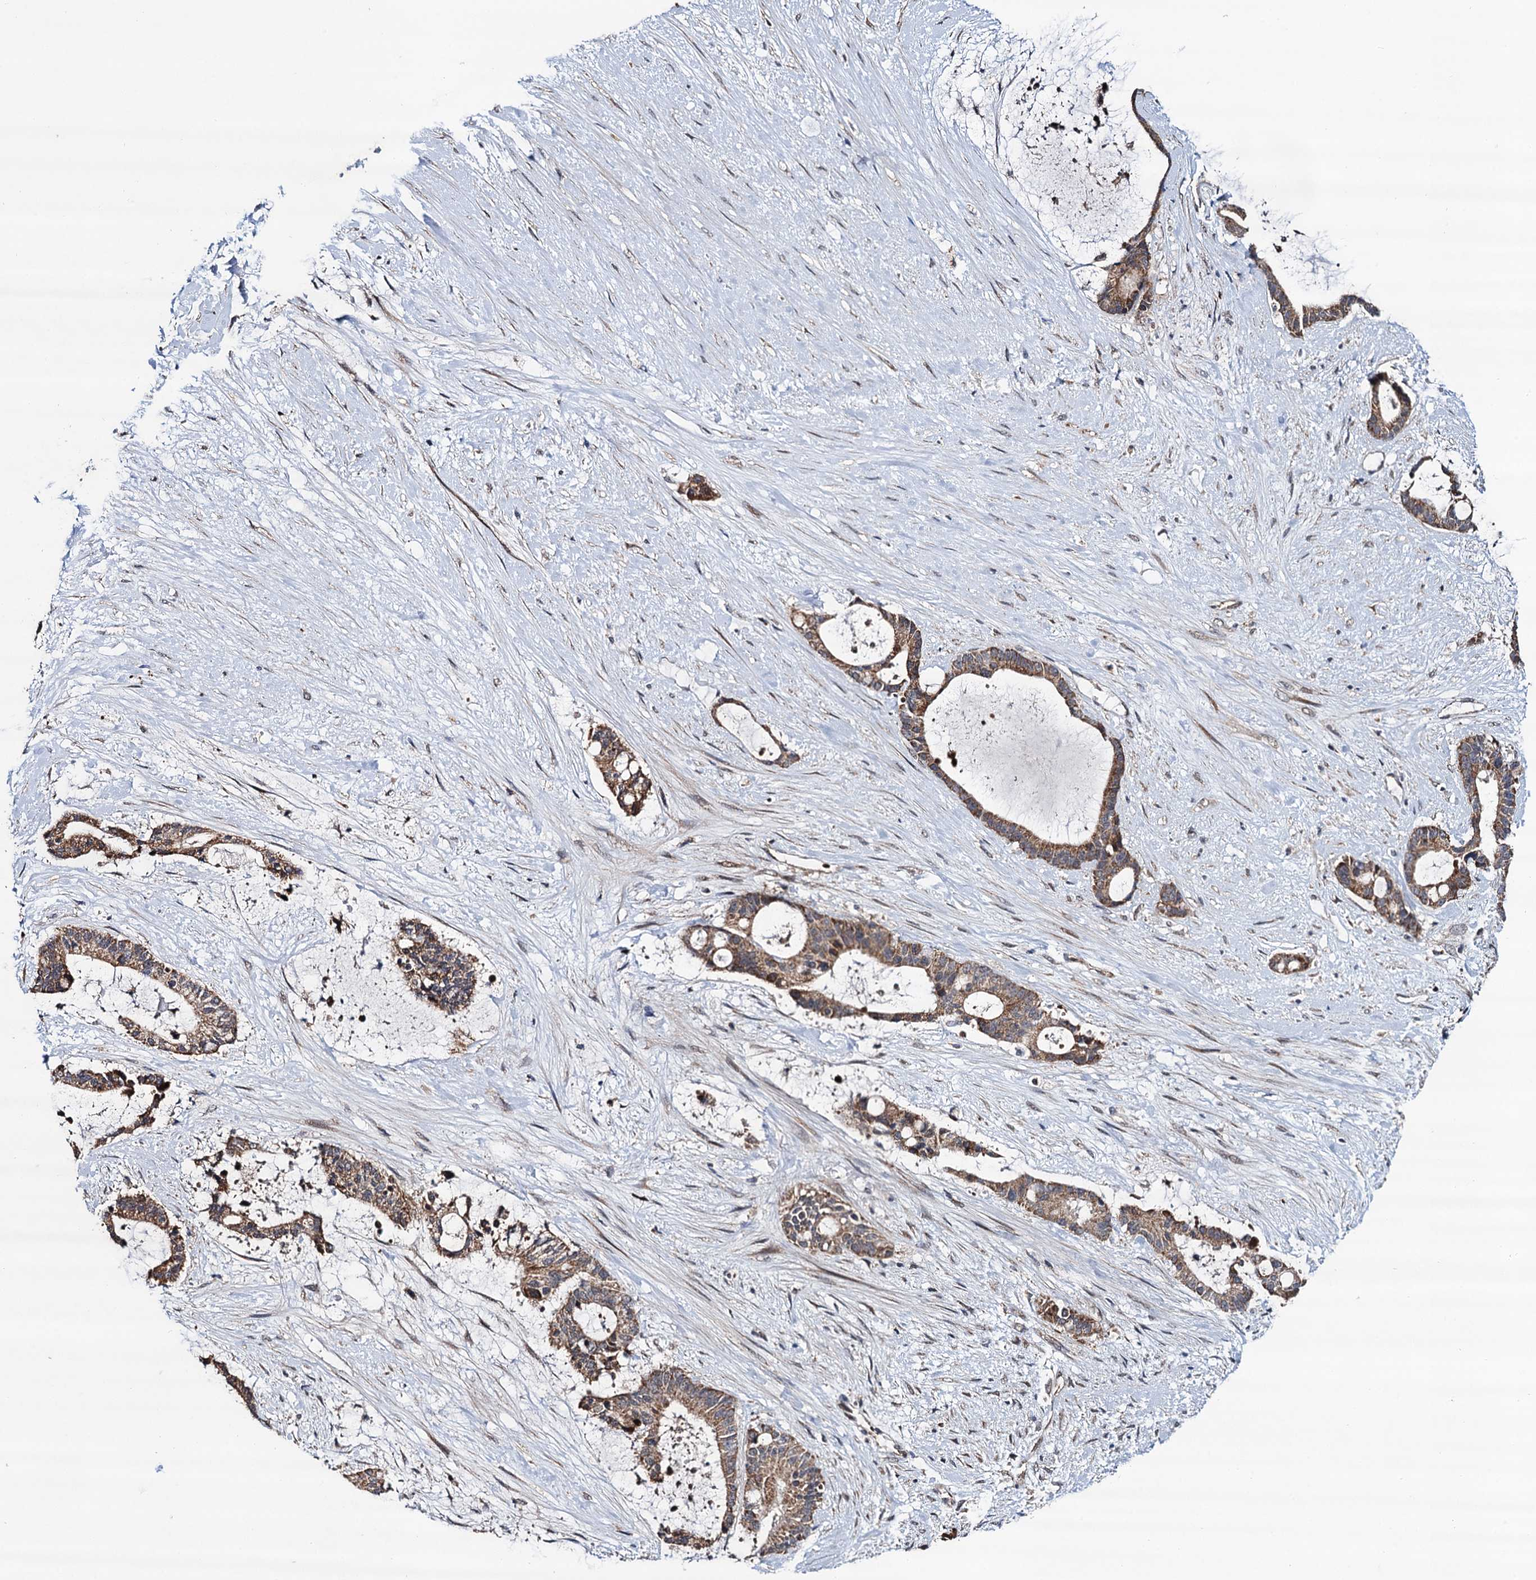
{"staining": {"intensity": "moderate", "quantity": ">75%", "location": "cytoplasmic/membranous"}, "tissue": "liver cancer", "cell_type": "Tumor cells", "image_type": "cancer", "snomed": [{"axis": "morphology", "description": "Normal tissue, NOS"}, {"axis": "morphology", "description": "Cholangiocarcinoma"}, {"axis": "topography", "description": "Liver"}, {"axis": "topography", "description": "Peripheral nerve tissue"}], "caption": "A high-resolution image shows immunohistochemistry (IHC) staining of liver cancer (cholangiocarcinoma), which shows moderate cytoplasmic/membranous expression in about >75% of tumor cells.", "gene": "CMPK2", "patient": {"sex": "female", "age": 73}}